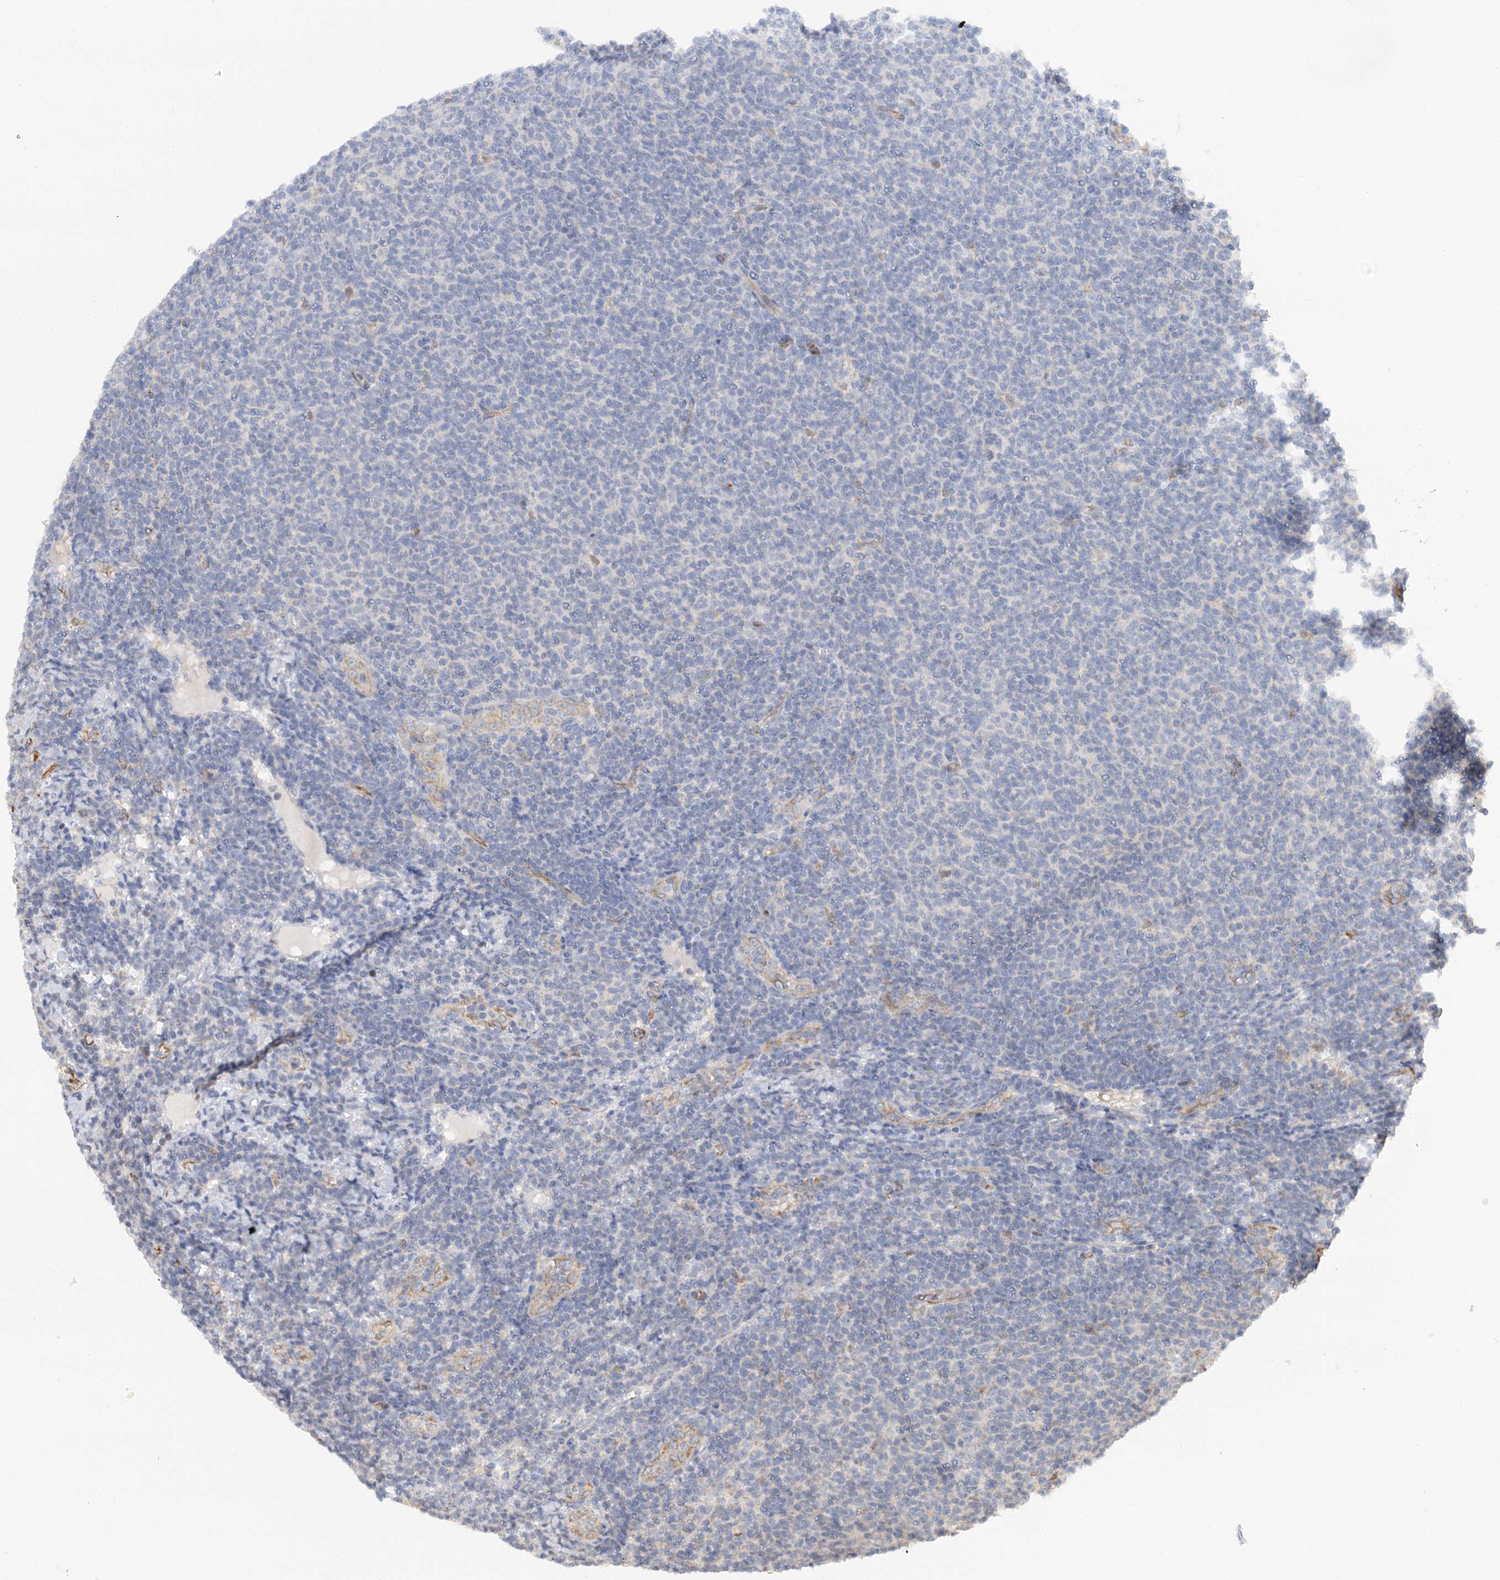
{"staining": {"intensity": "negative", "quantity": "none", "location": "none"}, "tissue": "lymphoma", "cell_type": "Tumor cells", "image_type": "cancer", "snomed": [{"axis": "morphology", "description": "Malignant lymphoma, non-Hodgkin's type, Low grade"}, {"axis": "topography", "description": "Lymph node"}], "caption": "Immunohistochemistry micrograph of neoplastic tissue: human malignant lymphoma, non-Hodgkin's type (low-grade) stained with DAB demonstrates no significant protein expression in tumor cells. (DAB IHC, high magnification).", "gene": "NELL2", "patient": {"sex": "male", "age": 66}}